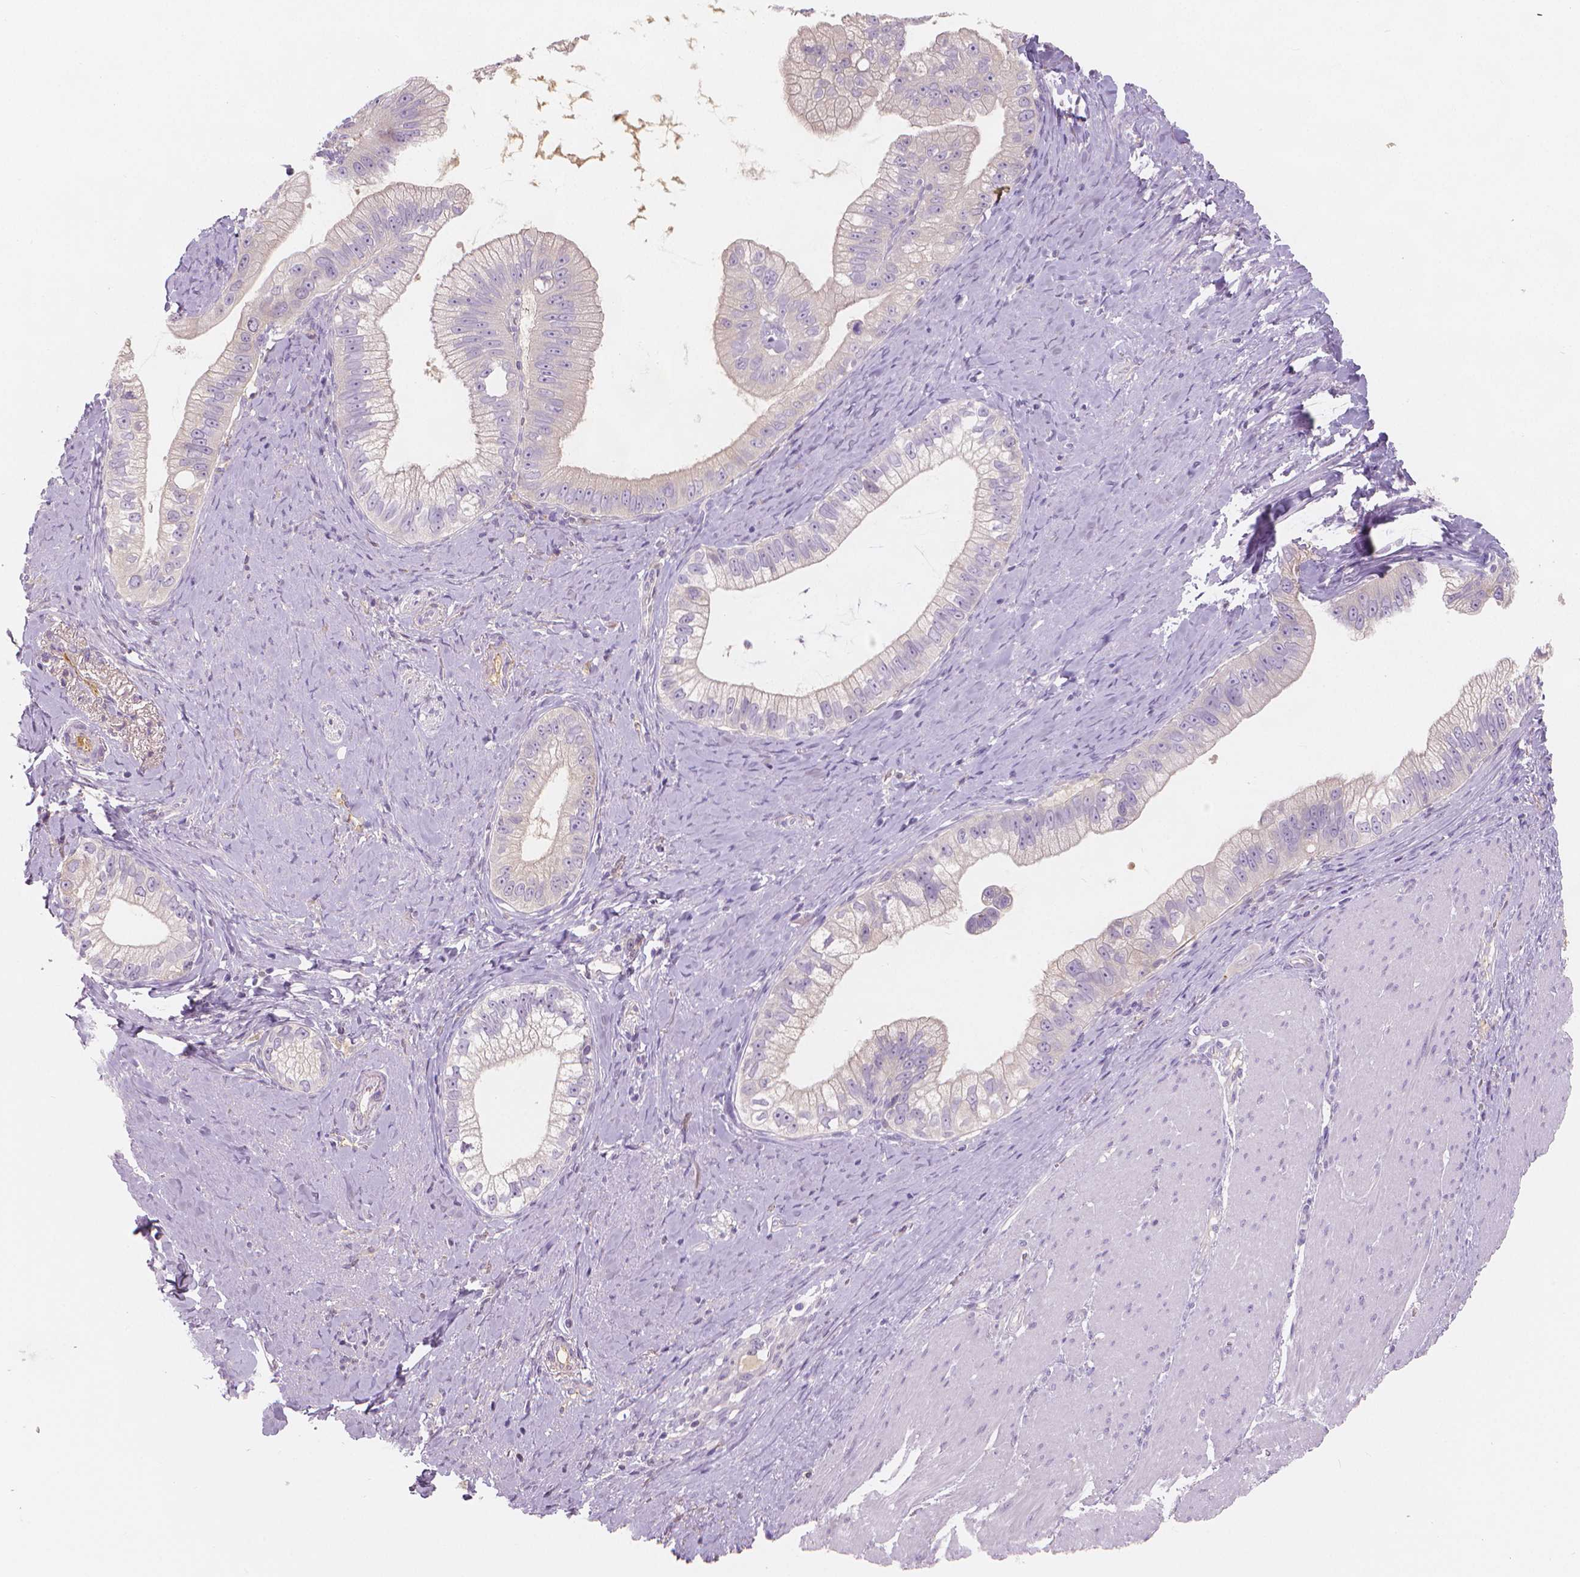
{"staining": {"intensity": "negative", "quantity": "none", "location": "none"}, "tissue": "pancreatic cancer", "cell_type": "Tumor cells", "image_type": "cancer", "snomed": [{"axis": "morphology", "description": "Adenocarcinoma, NOS"}, {"axis": "topography", "description": "Pancreas"}], "caption": "This image is of pancreatic cancer stained with IHC to label a protein in brown with the nuclei are counter-stained blue. There is no positivity in tumor cells.", "gene": "APOA4", "patient": {"sex": "male", "age": 70}}